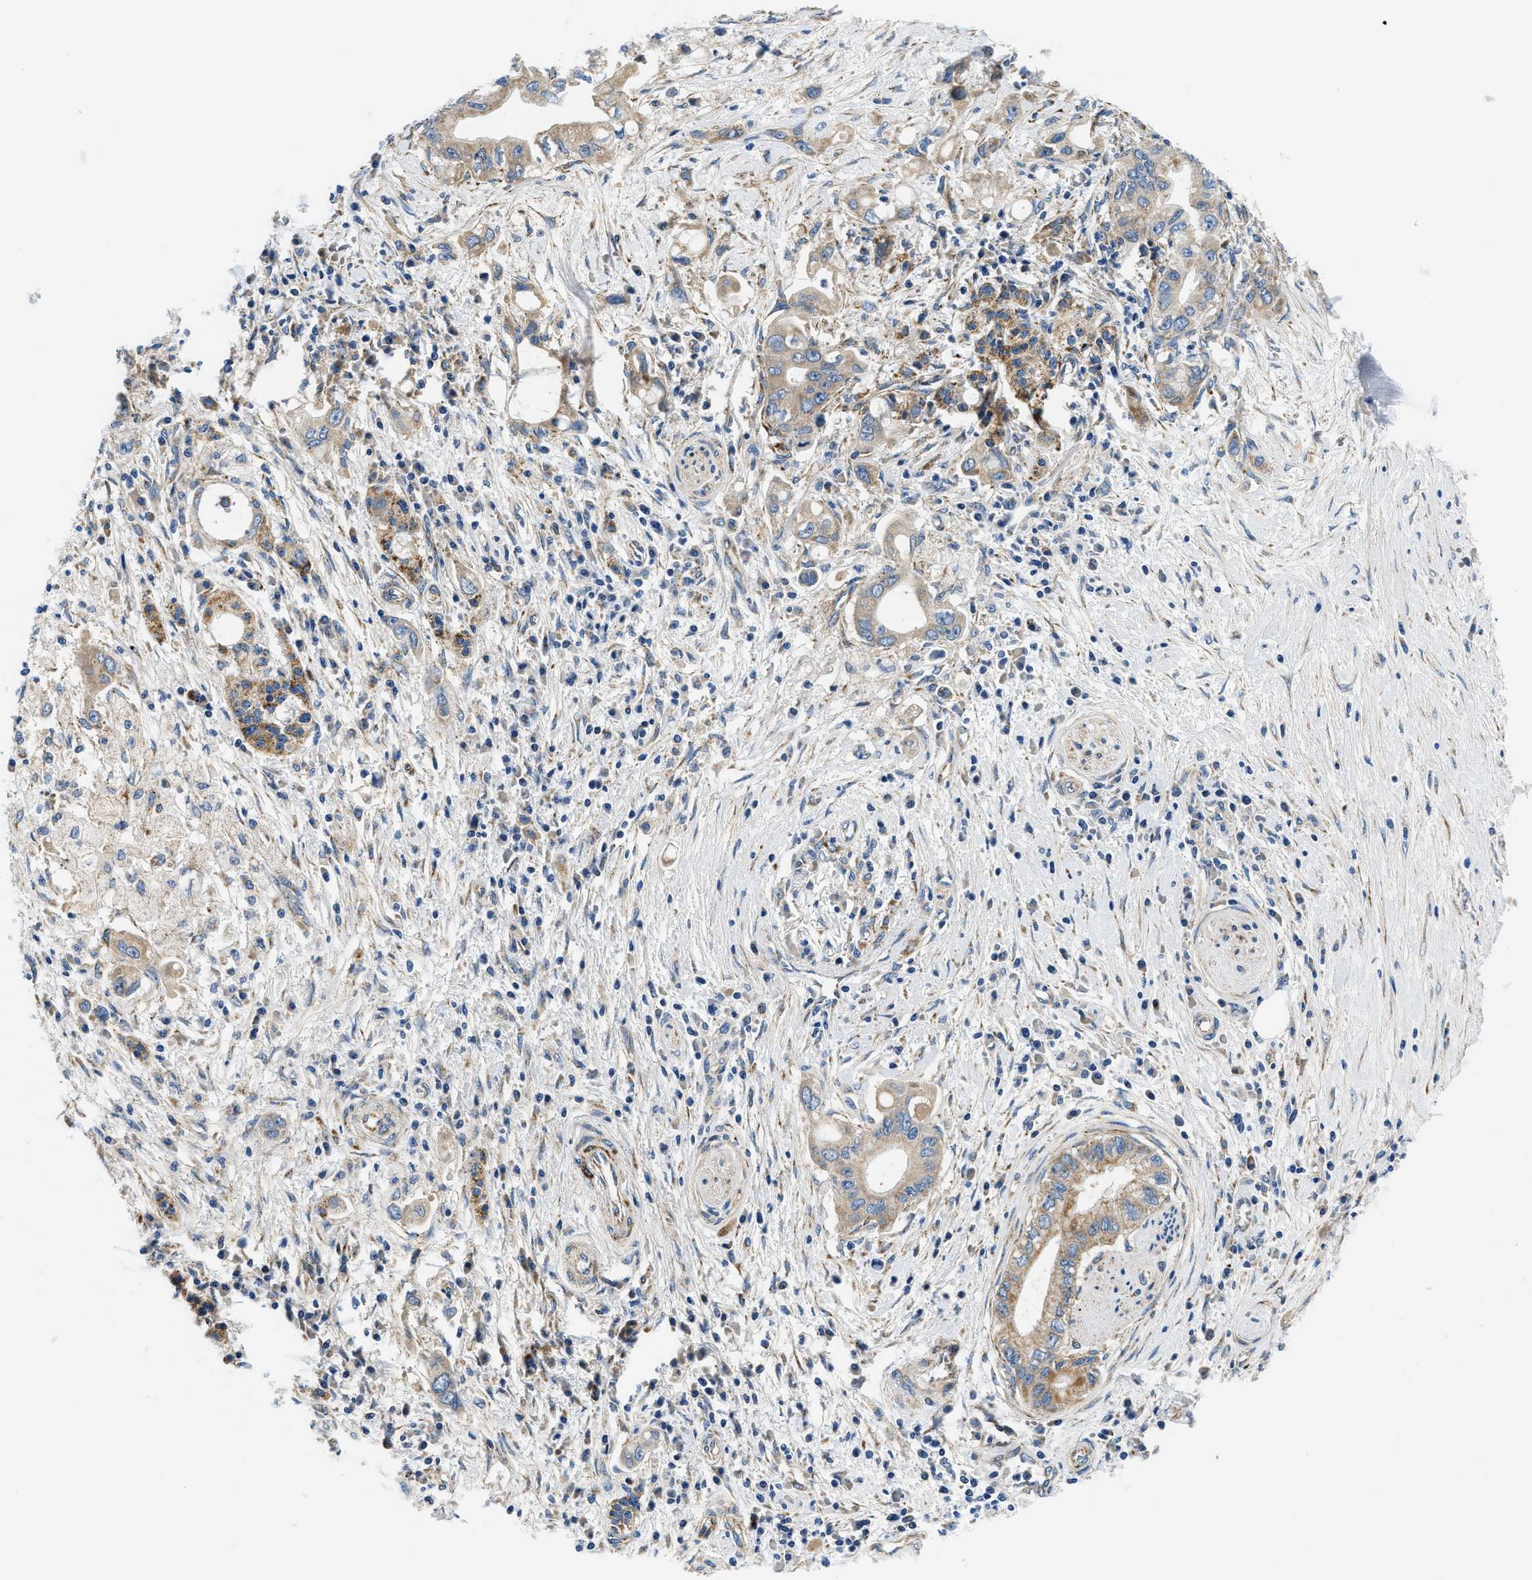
{"staining": {"intensity": "moderate", "quantity": ">75%", "location": "cytoplasmic/membranous"}, "tissue": "pancreatic cancer", "cell_type": "Tumor cells", "image_type": "cancer", "snomed": [{"axis": "morphology", "description": "Adenocarcinoma, NOS"}, {"axis": "topography", "description": "Pancreas"}], "caption": "An image of human pancreatic cancer stained for a protein exhibits moderate cytoplasmic/membranous brown staining in tumor cells. Immunohistochemistry (ihc) stains the protein of interest in brown and the nuclei are stained blue.", "gene": "SAMD4B", "patient": {"sex": "female", "age": 73}}